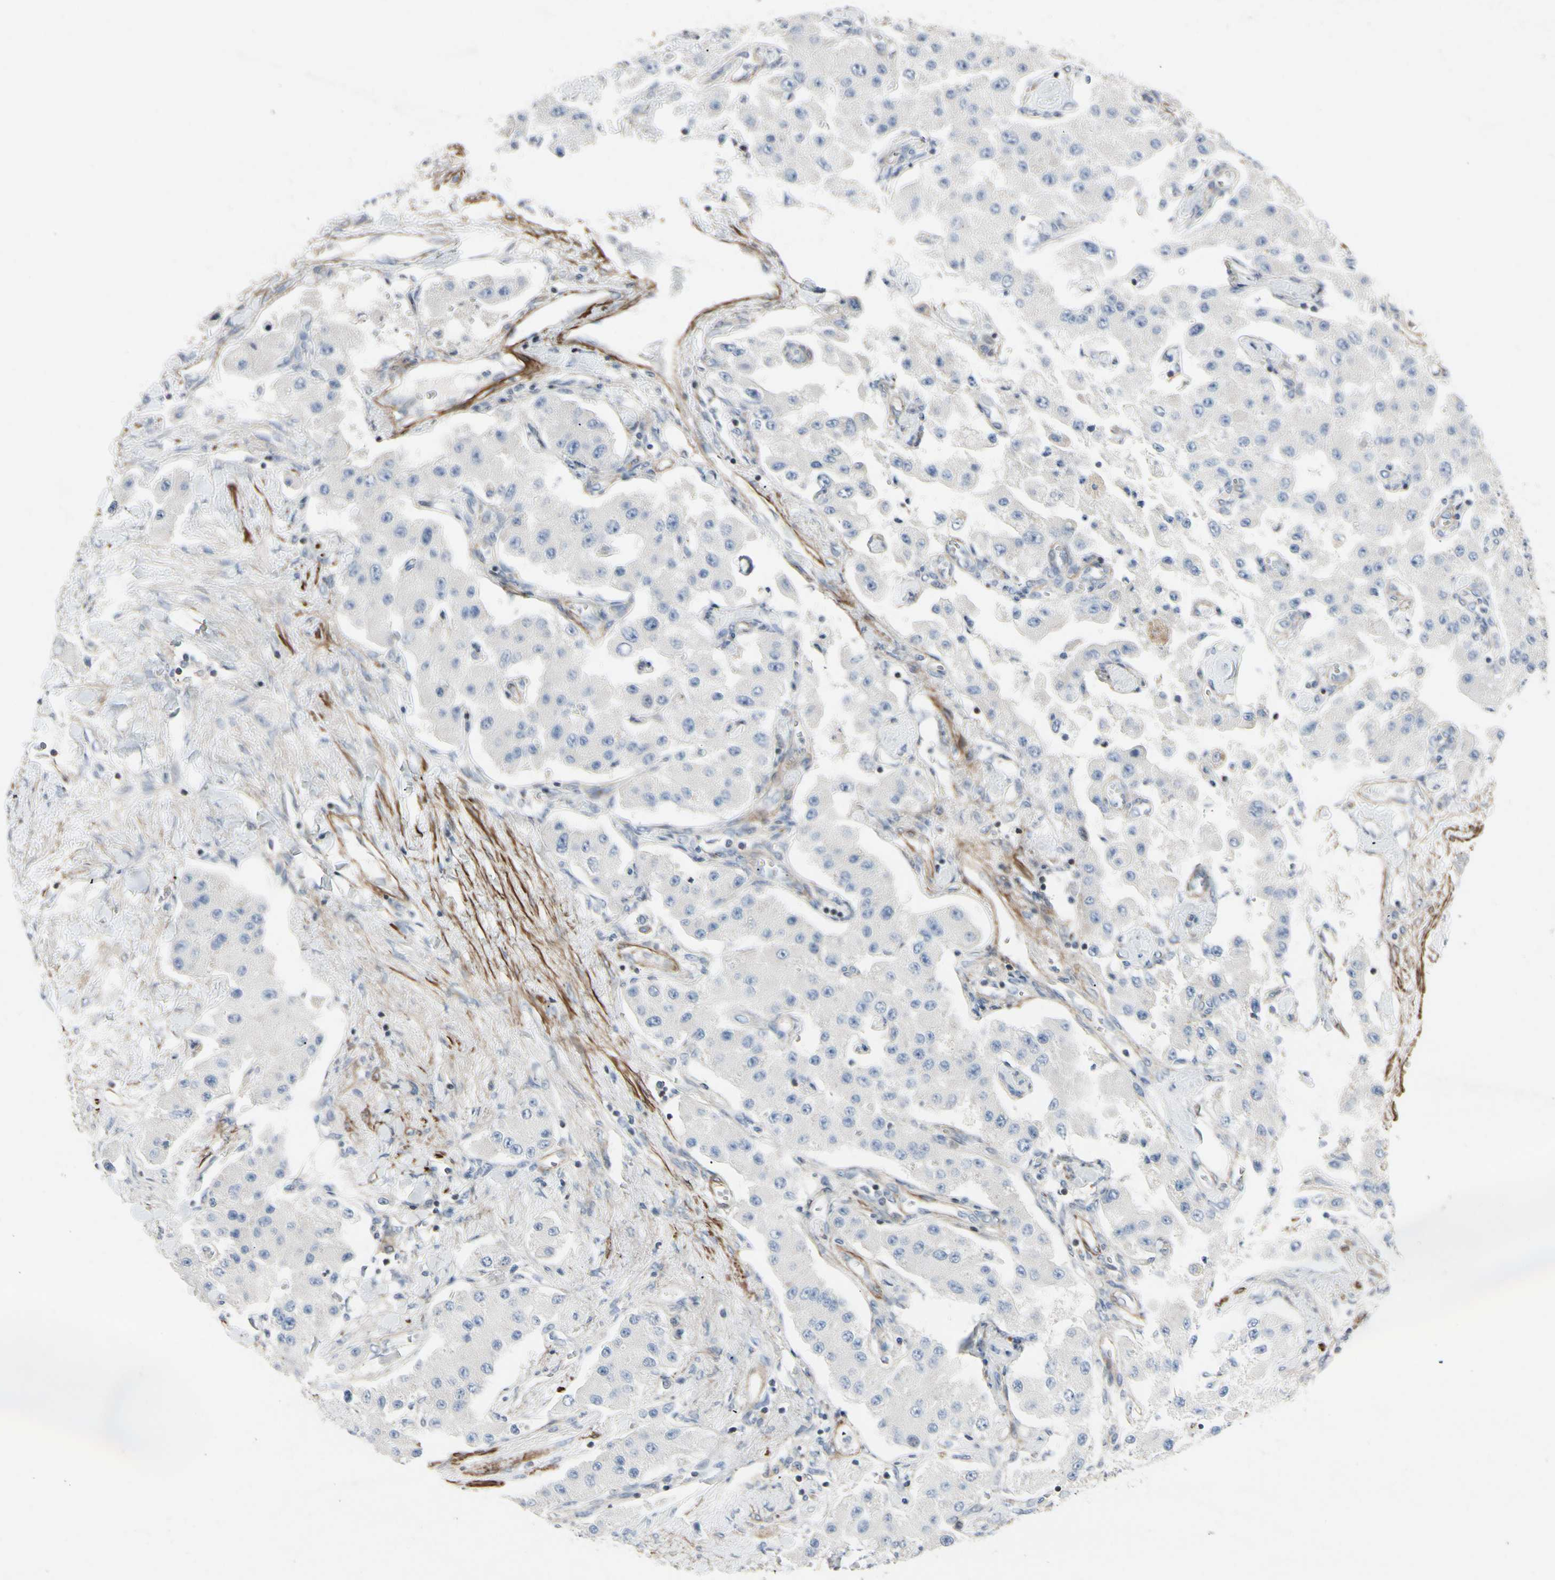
{"staining": {"intensity": "negative", "quantity": "none", "location": "none"}, "tissue": "carcinoid", "cell_type": "Tumor cells", "image_type": "cancer", "snomed": [{"axis": "morphology", "description": "Carcinoid, malignant, NOS"}, {"axis": "topography", "description": "Pancreas"}], "caption": "Tumor cells show no significant protein staining in carcinoid.", "gene": "TPM1", "patient": {"sex": "male", "age": 41}}